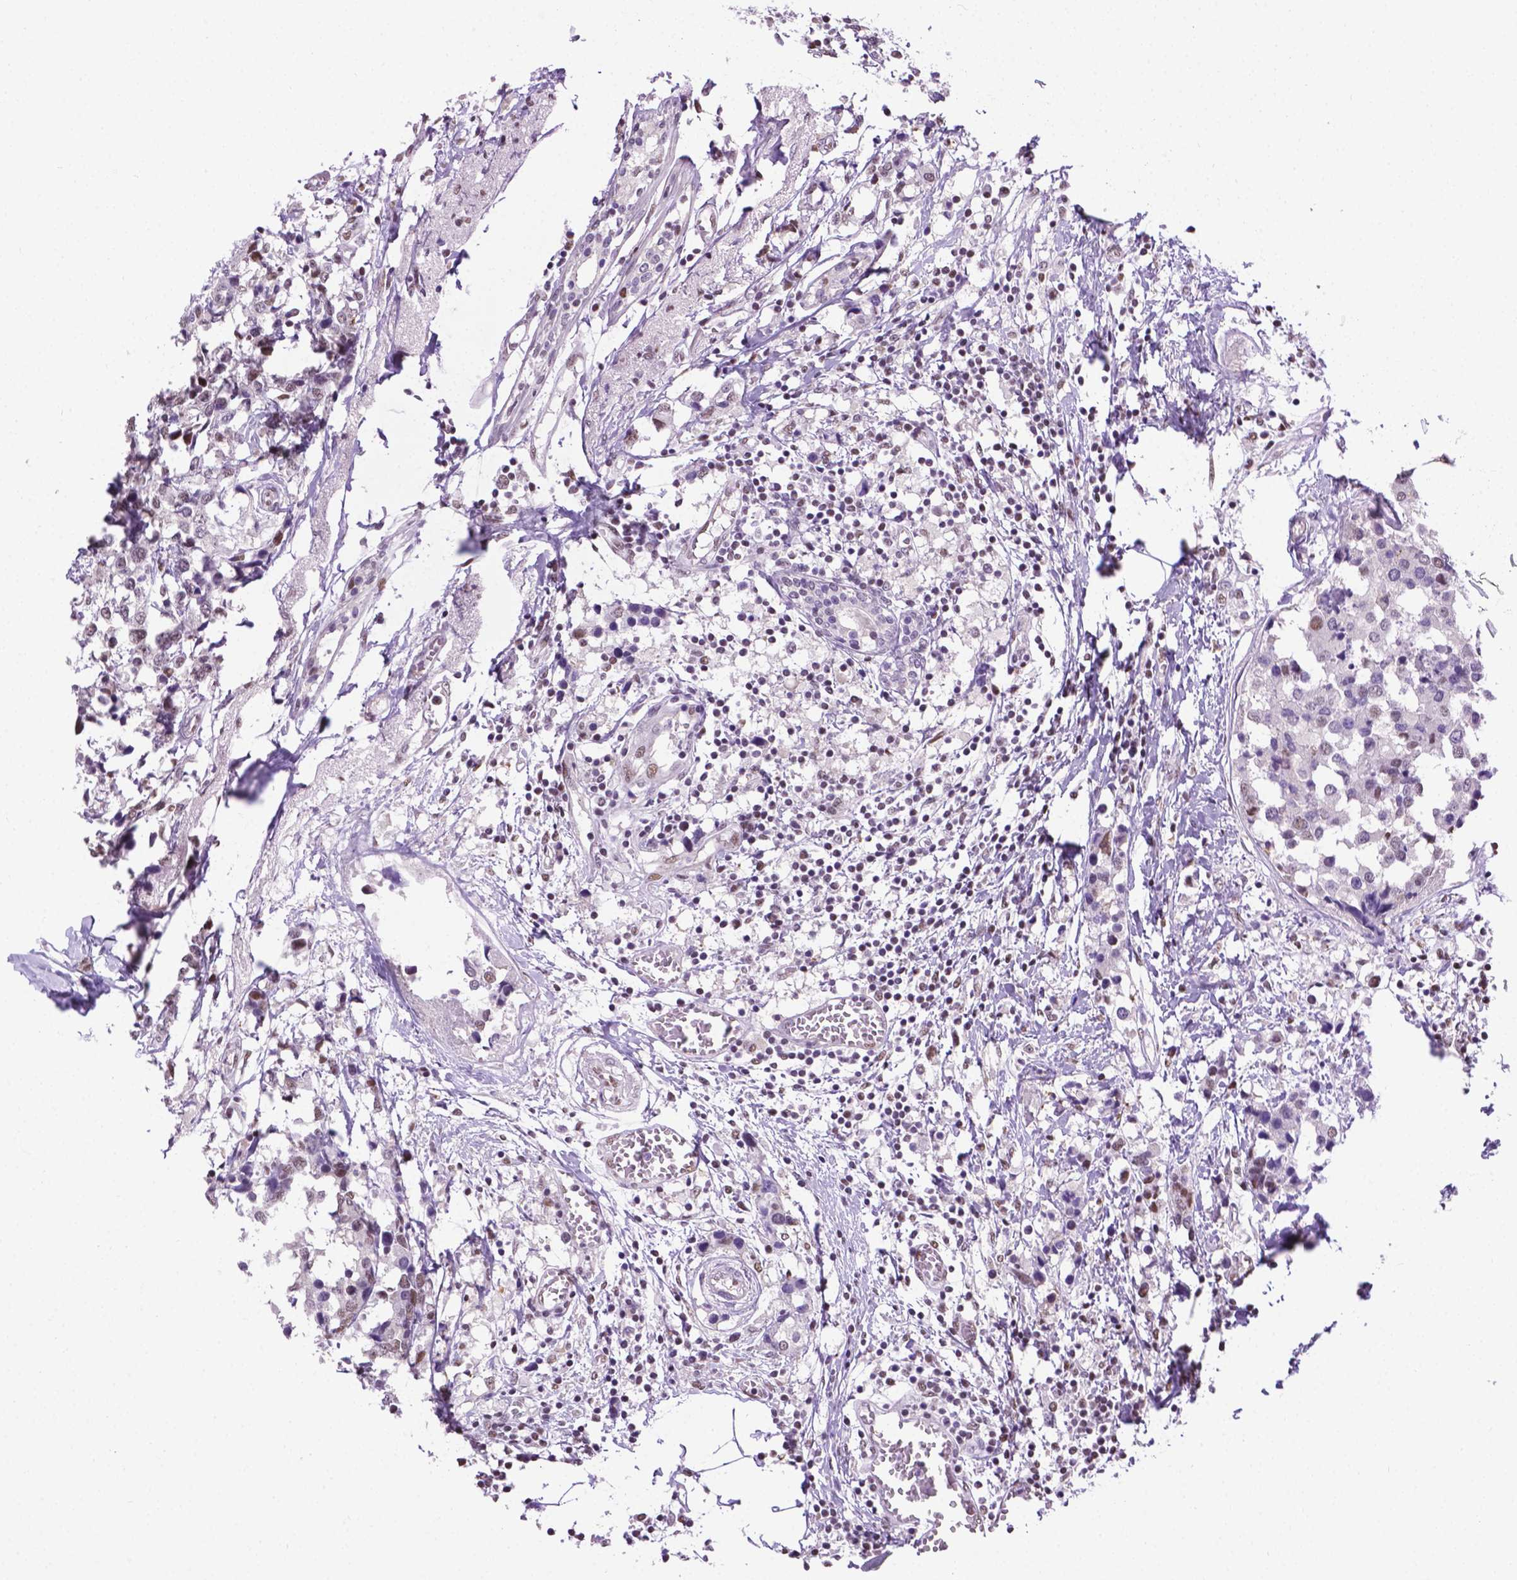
{"staining": {"intensity": "negative", "quantity": "none", "location": "none"}, "tissue": "breast cancer", "cell_type": "Tumor cells", "image_type": "cancer", "snomed": [{"axis": "morphology", "description": "Lobular carcinoma"}, {"axis": "topography", "description": "Breast"}], "caption": "A high-resolution micrograph shows immunohistochemistry staining of breast cancer (lobular carcinoma), which exhibits no significant expression in tumor cells.", "gene": "ABI2", "patient": {"sex": "female", "age": 59}}